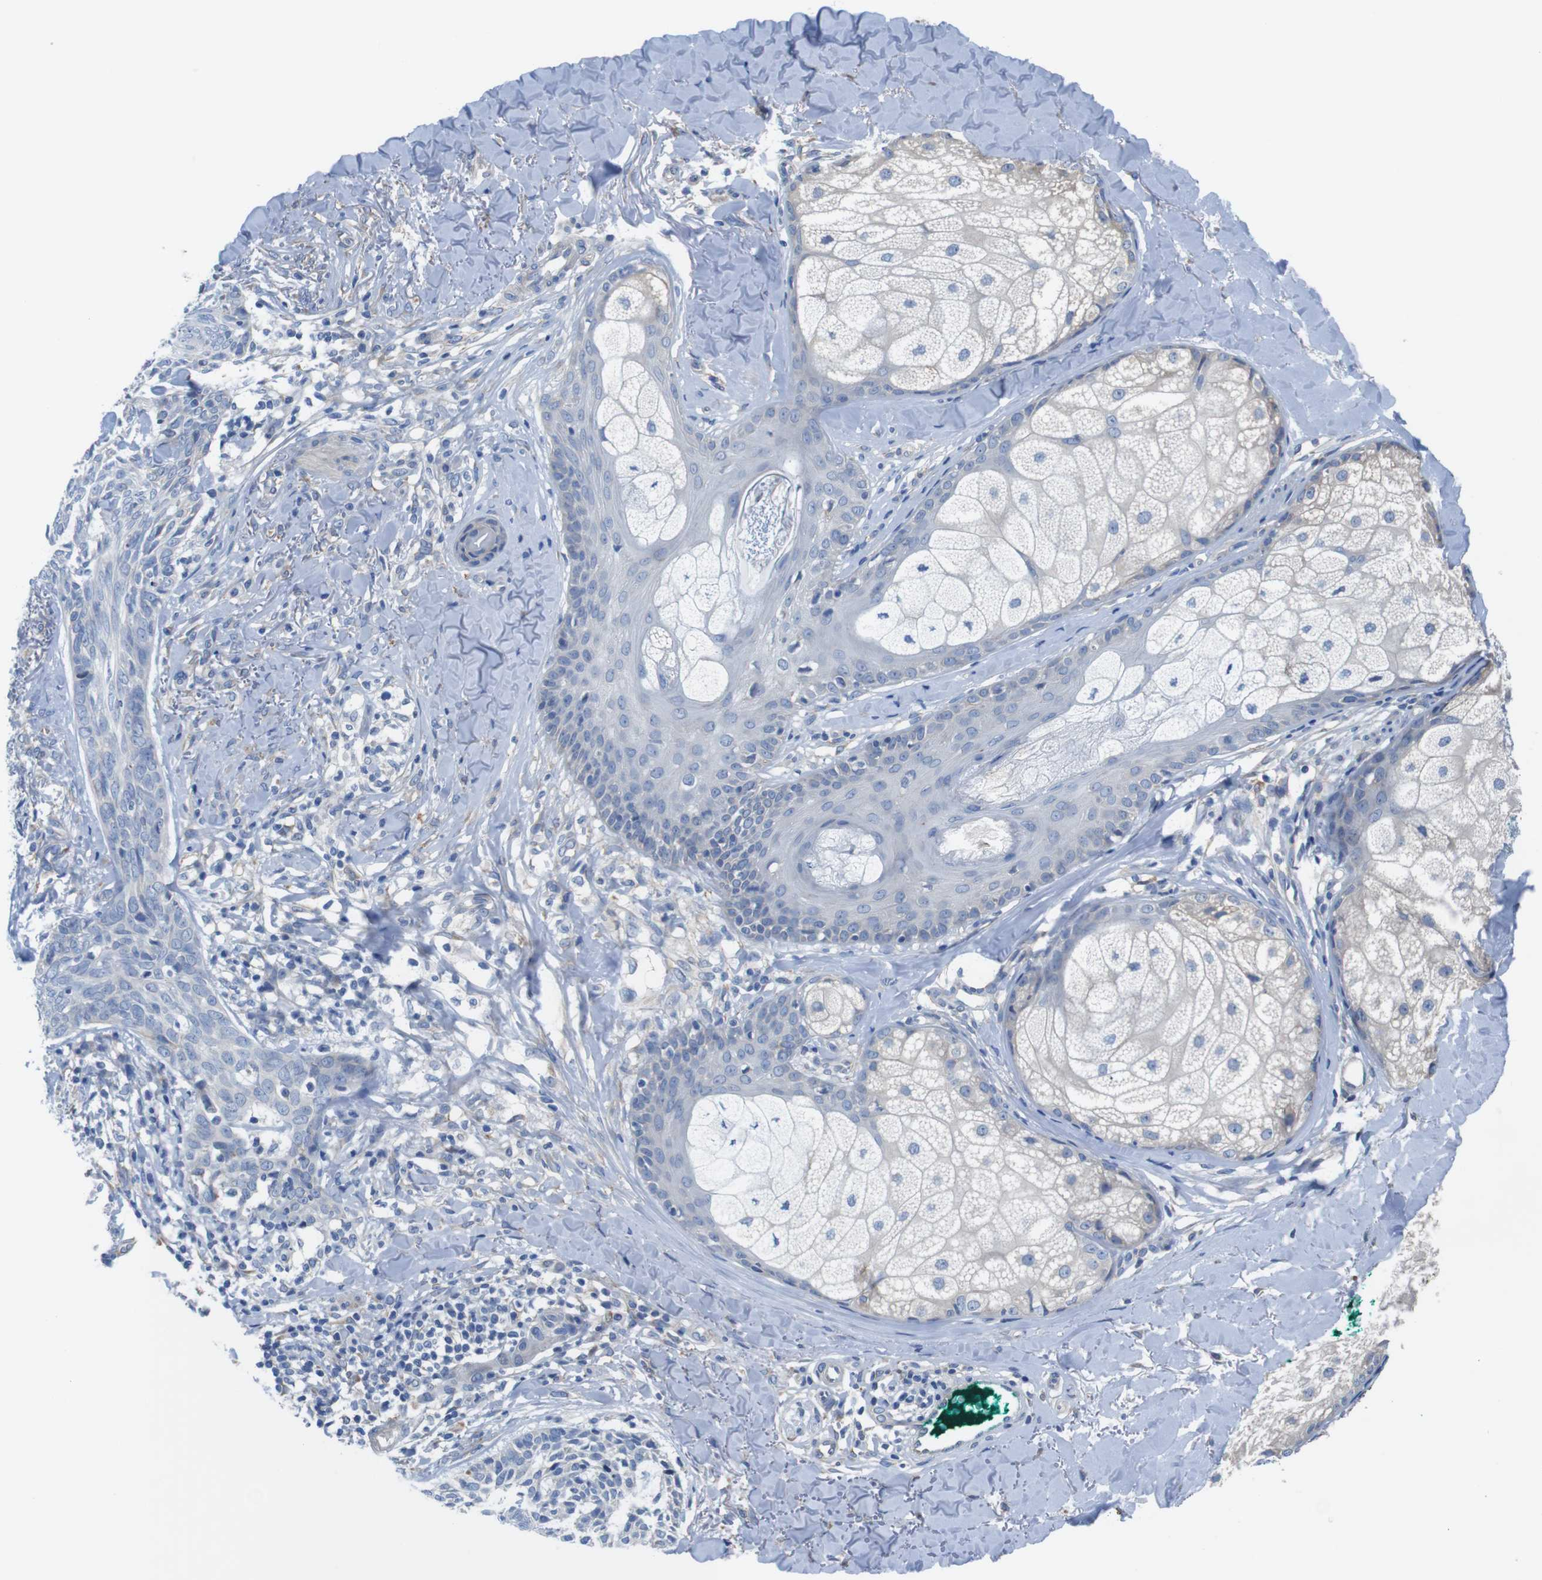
{"staining": {"intensity": "negative", "quantity": "none", "location": "none"}, "tissue": "skin cancer", "cell_type": "Tumor cells", "image_type": "cancer", "snomed": [{"axis": "morphology", "description": "Basal cell carcinoma"}, {"axis": "topography", "description": "Skin"}], "caption": "Tumor cells show no significant protein expression in skin cancer.", "gene": "CDH8", "patient": {"sex": "male", "age": 43}}